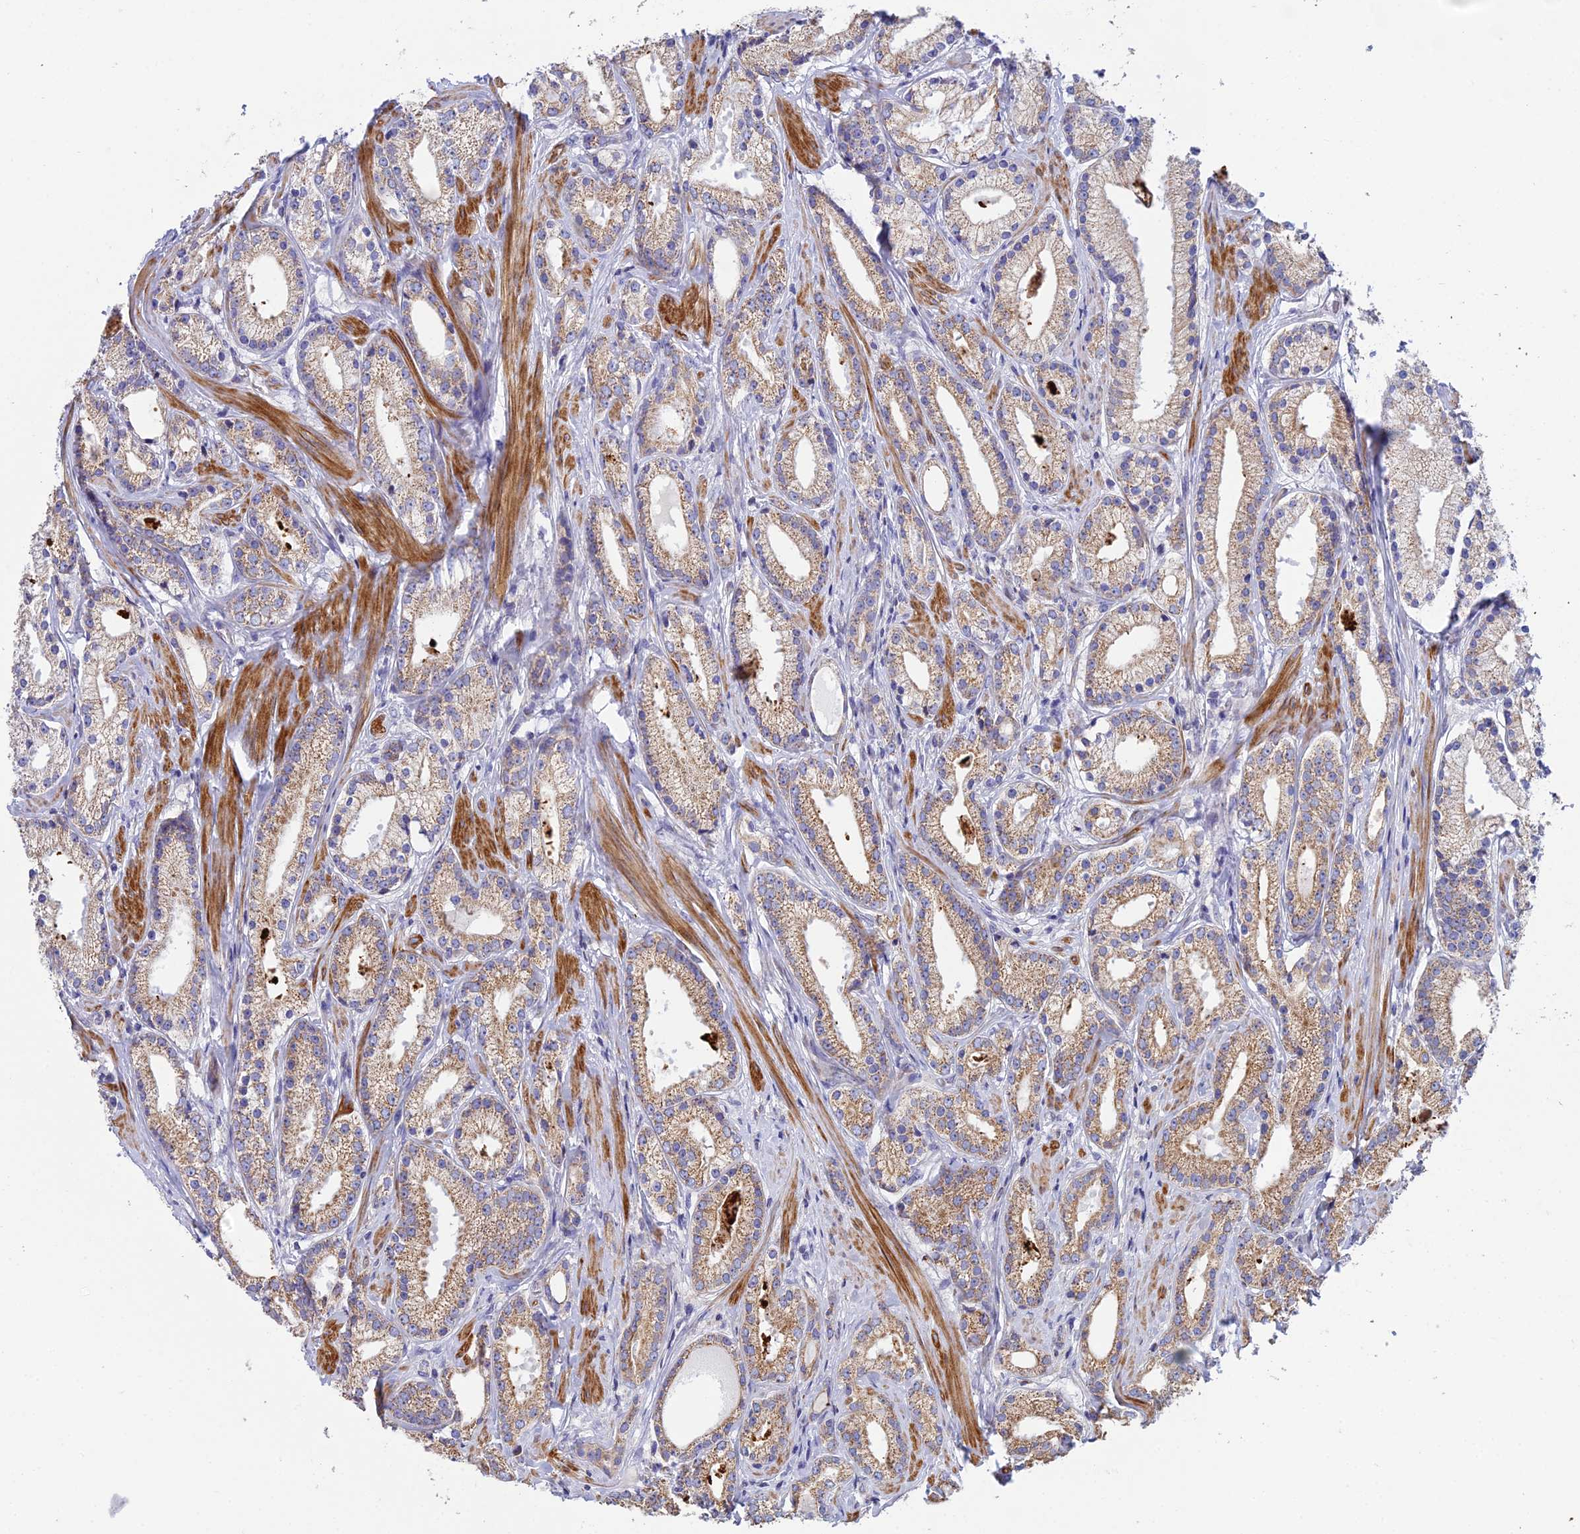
{"staining": {"intensity": "moderate", "quantity": "25%-75%", "location": "cytoplasmic/membranous"}, "tissue": "prostate cancer", "cell_type": "Tumor cells", "image_type": "cancer", "snomed": [{"axis": "morphology", "description": "Adenocarcinoma, Low grade"}, {"axis": "topography", "description": "Prostate"}], "caption": "Protein positivity by IHC reveals moderate cytoplasmic/membranous positivity in about 25%-75% of tumor cells in prostate cancer.", "gene": "CSPG4", "patient": {"sex": "male", "age": 57}}